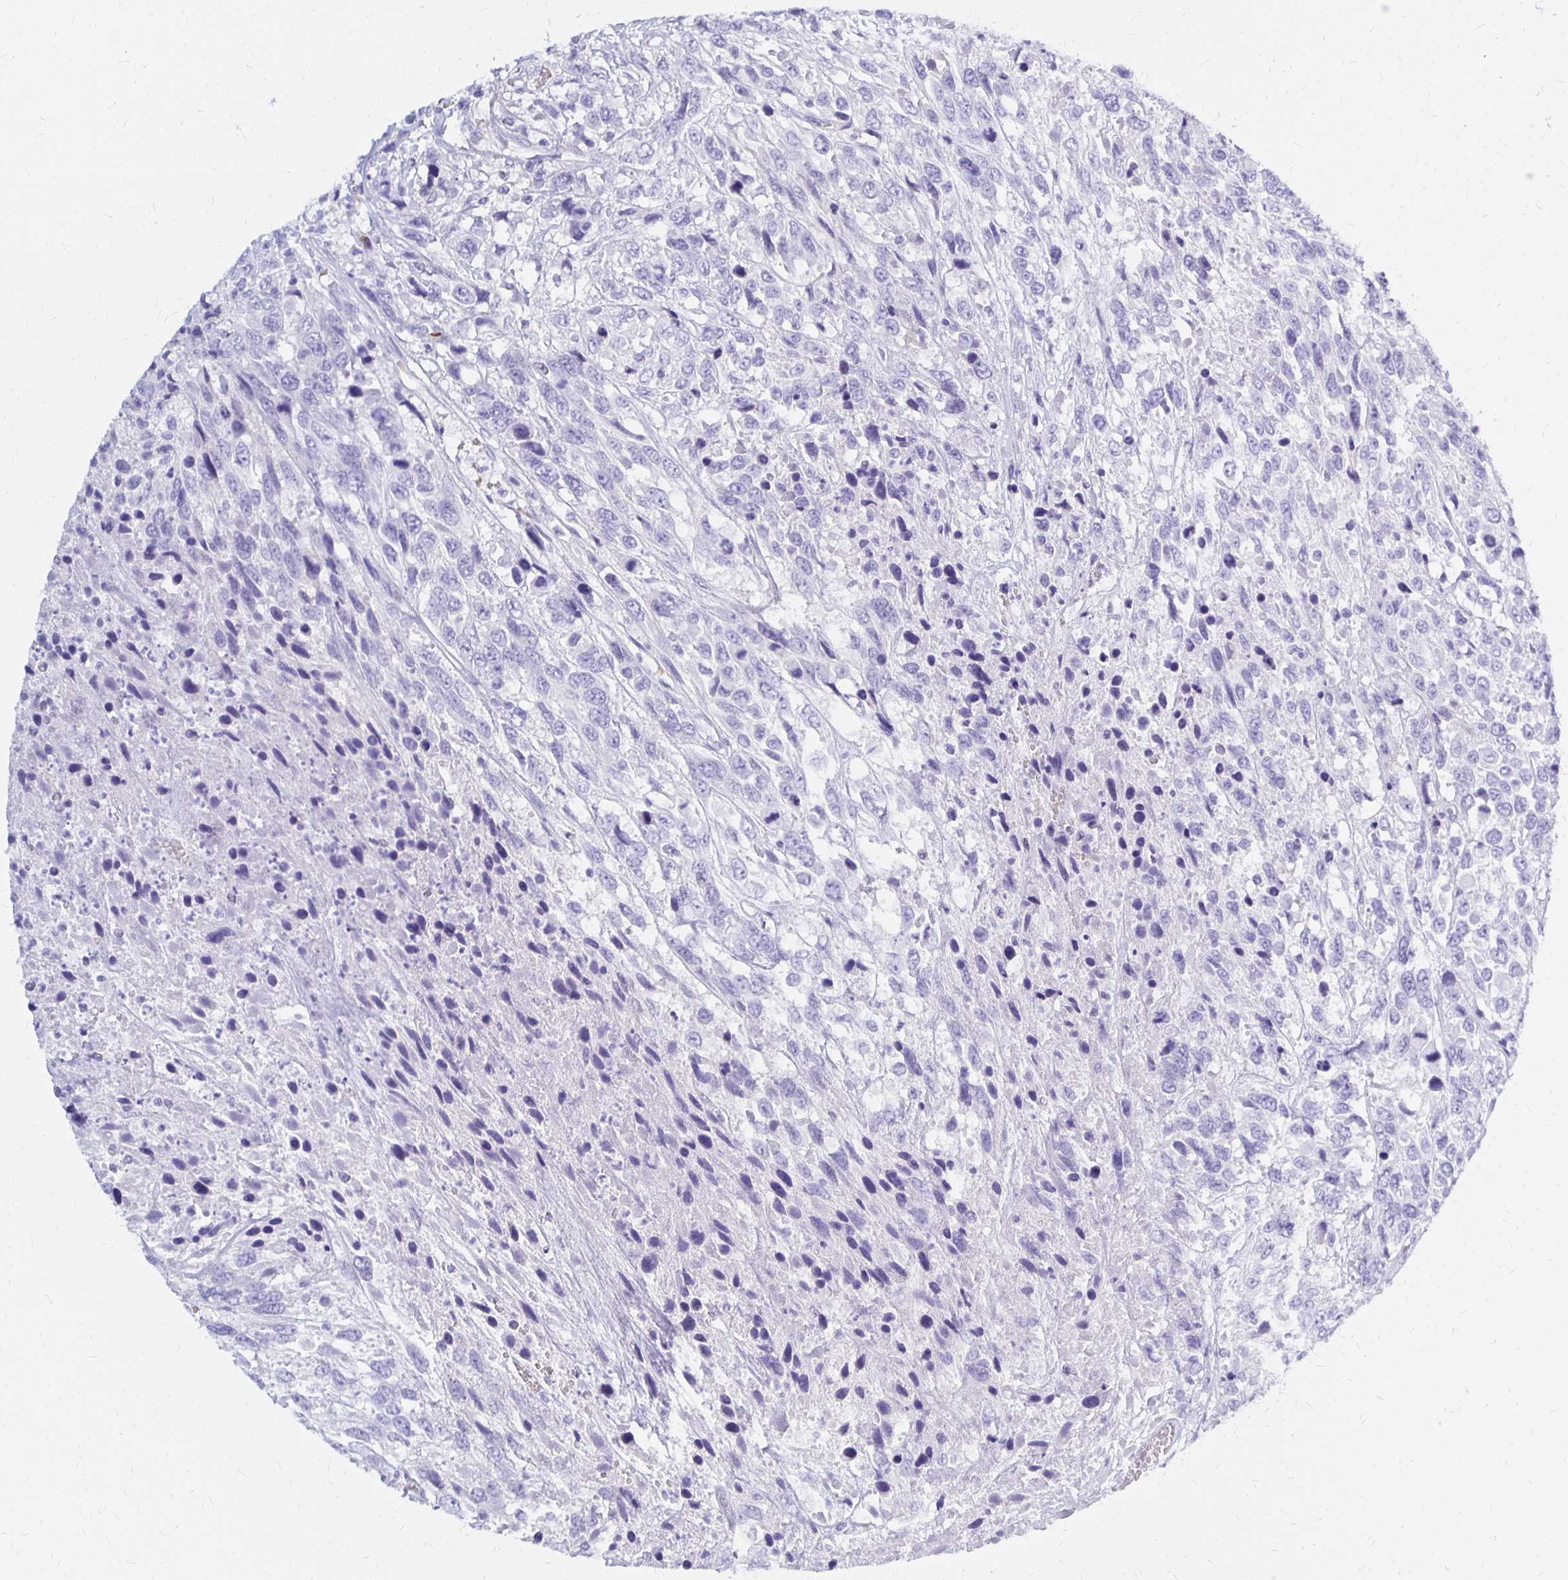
{"staining": {"intensity": "negative", "quantity": "none", "location": "none"}, "tissue": "urothelial cancer", "cell_type": "Tumor cells", "image_type": "cancer", "snomed": [{"axis": "morphology", "description": "Urothelial carcinoma, High grade"}, {"axis": "topography", "description": "Urinary bladder"}], "caption": "Micrograph shows no significant protein staining in tumor cells of urothelial carcinoma (high-grade). Brightfield microscopy of immunohistochemistry stained with DAB (3,3'-diaminobenzidine) (brown) and hematoxylin (blue), captured at high magnification.", "gene": "FNTB", "patient": {"sex": "female", "age": 70}}